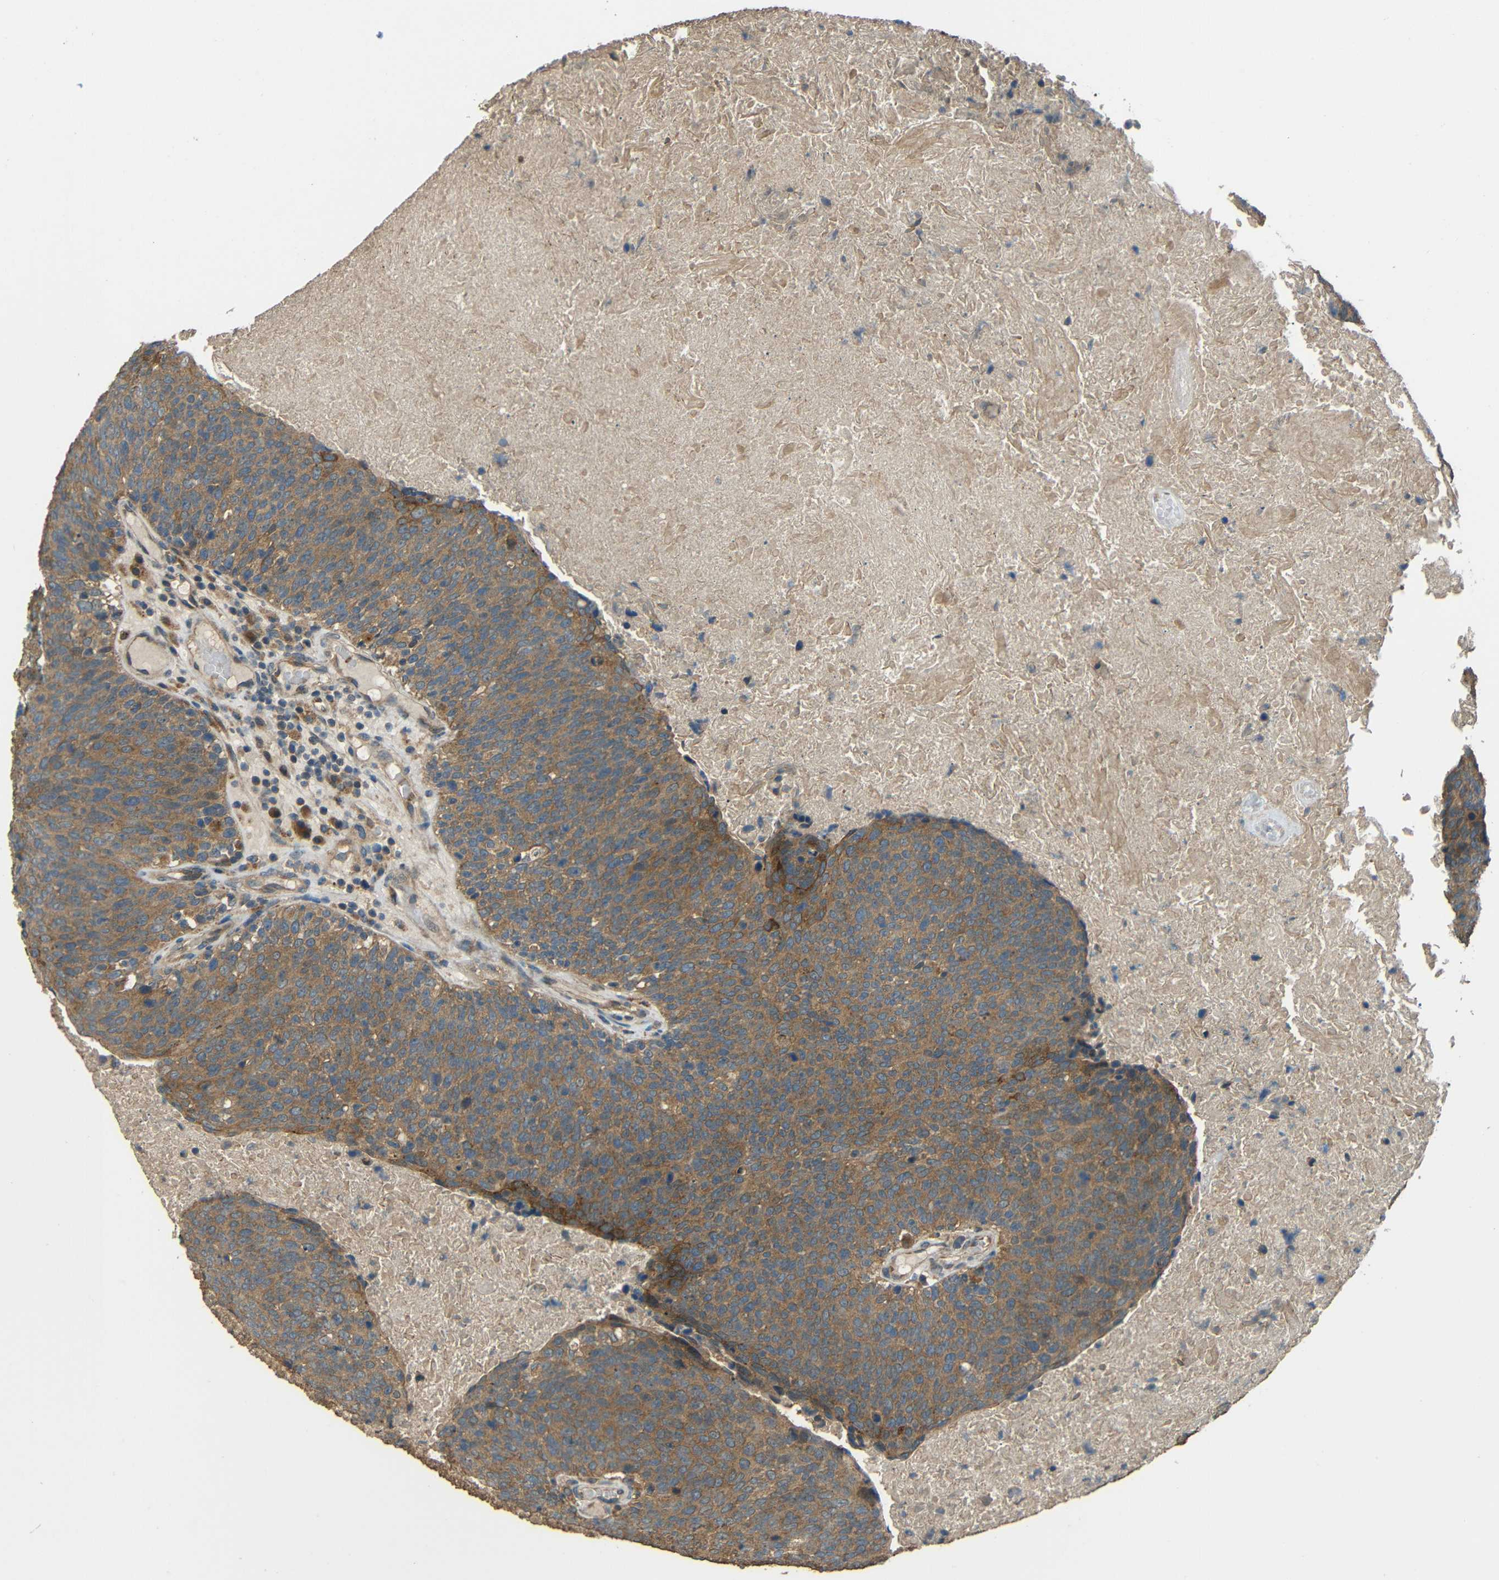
{"staining": {"intensity": "moderate", "quantity": ">75%", "location": "cytoplasmic/membranous"}, "tissue": "head and neck cancer", "cell_type": "Tumor cells", "image_type": "cancer", "snomed": [{"axis": "morphology", "description": "Squamous cell carcinoma, NOS"}, {"axis": "morphology", "description": "Squamous cell carcinoma, metastatic, NOS"}, {"axis": "topography", "description": "Lymph node"}, {"axis": "topography", "description": "Head-Neck"}], "caption": "Head and neck metastatic squamous cell carcinoma stained for a protein shows moderate cytoplasmic/membranous positivity in tumor cells.", "gene": "ACACA", "patient": {"sex": "male", "age": 62}}